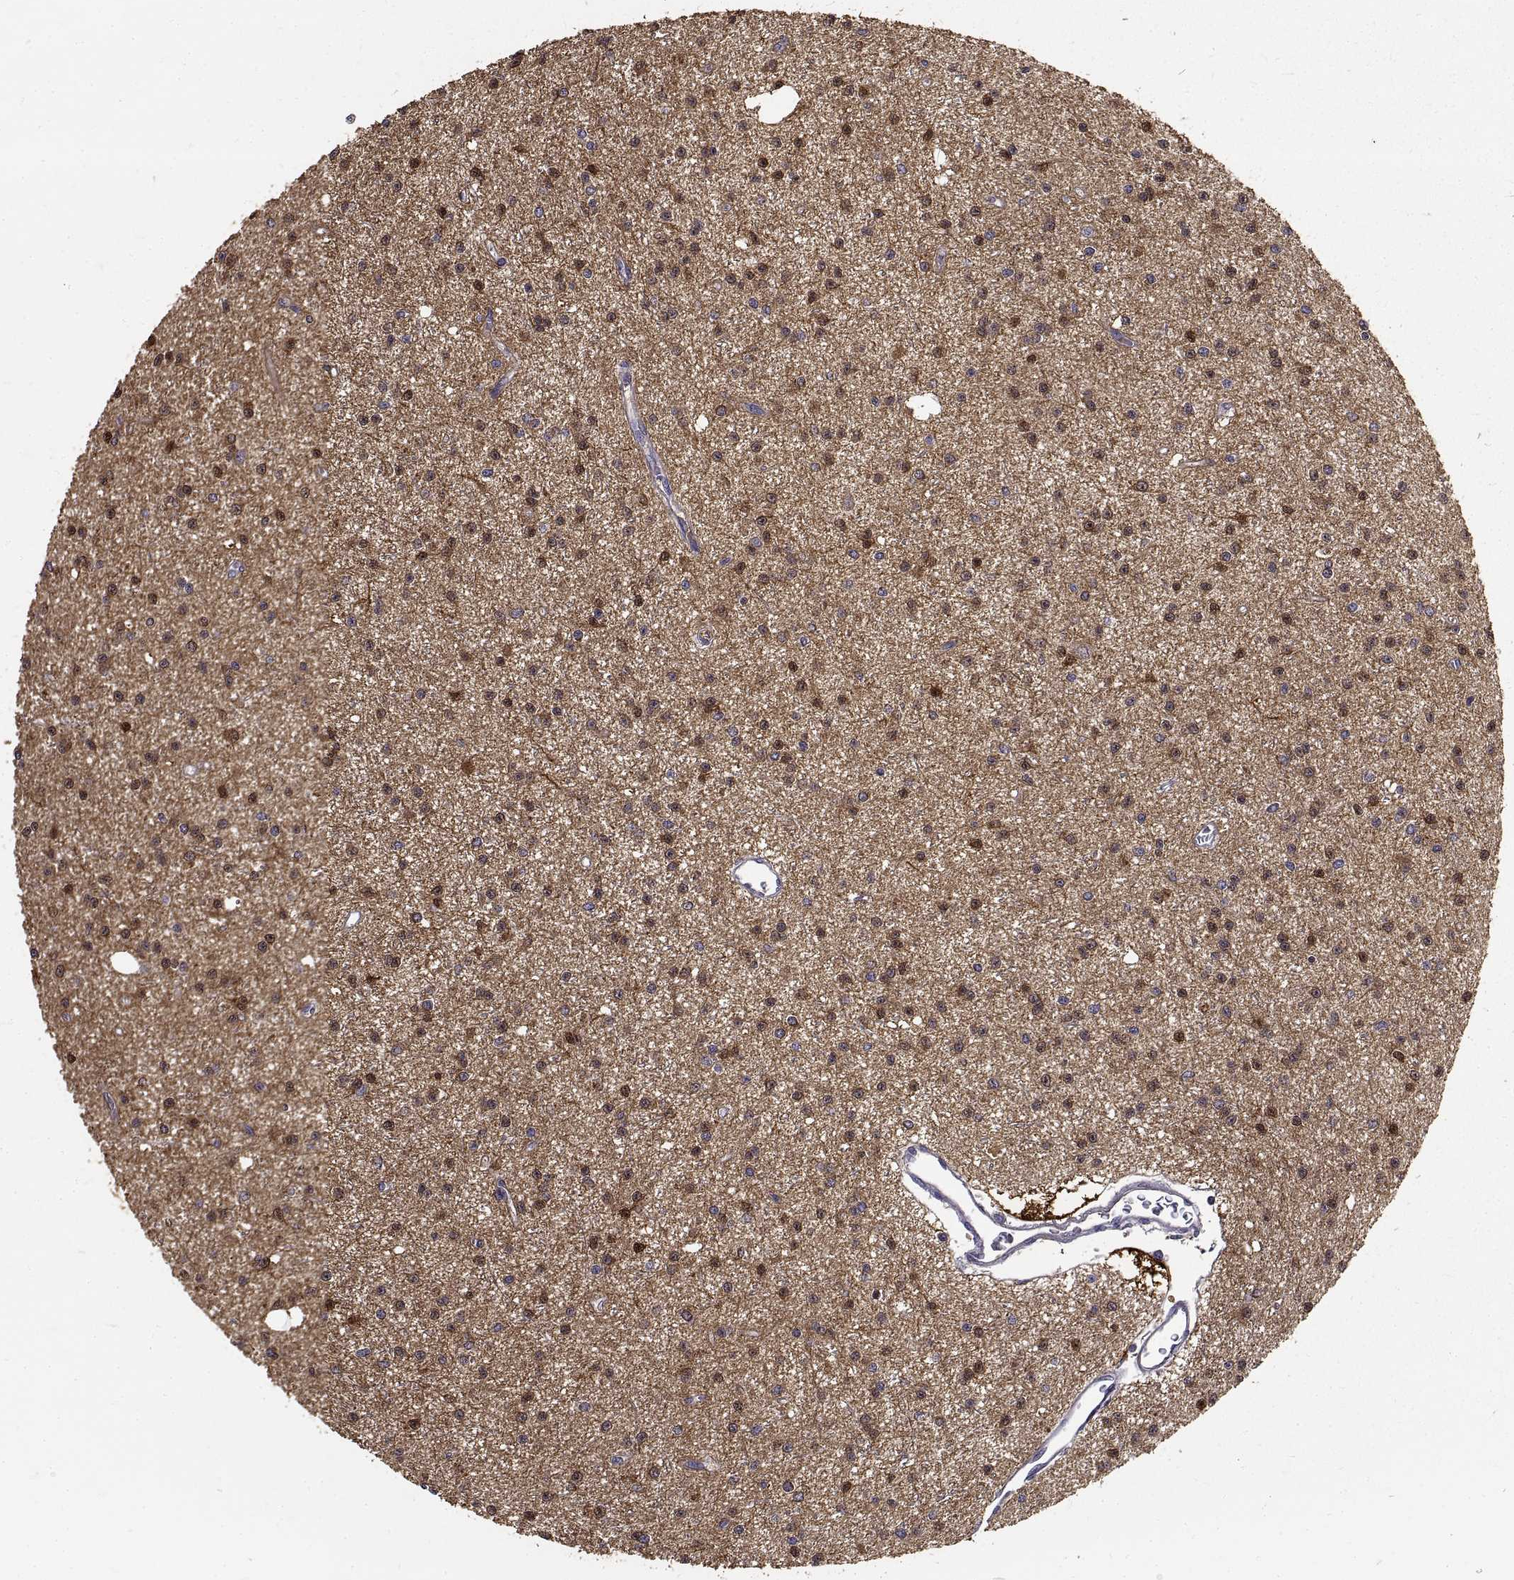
{"staining": {"intensity": "moderate", "quantity": "25%-75%", "location": "cytoplasmic/membranous"}, "tissue": "glioma", "cell_type": "Tumor cells", "image_type": "cancer", "snomed": [{"axis": "morphology", "description": "Glioma, malignant, Low grade"}, {"axis": "topography", "description": "Brain"}], "caption": "Human glioma stained for a protein (brown) reveals moderate cytoplasmic/membranous positive staining in about 25%-75% of tumor cells.", "gene": "PEA15", "patient": {"sex": "male", "age": 27}}